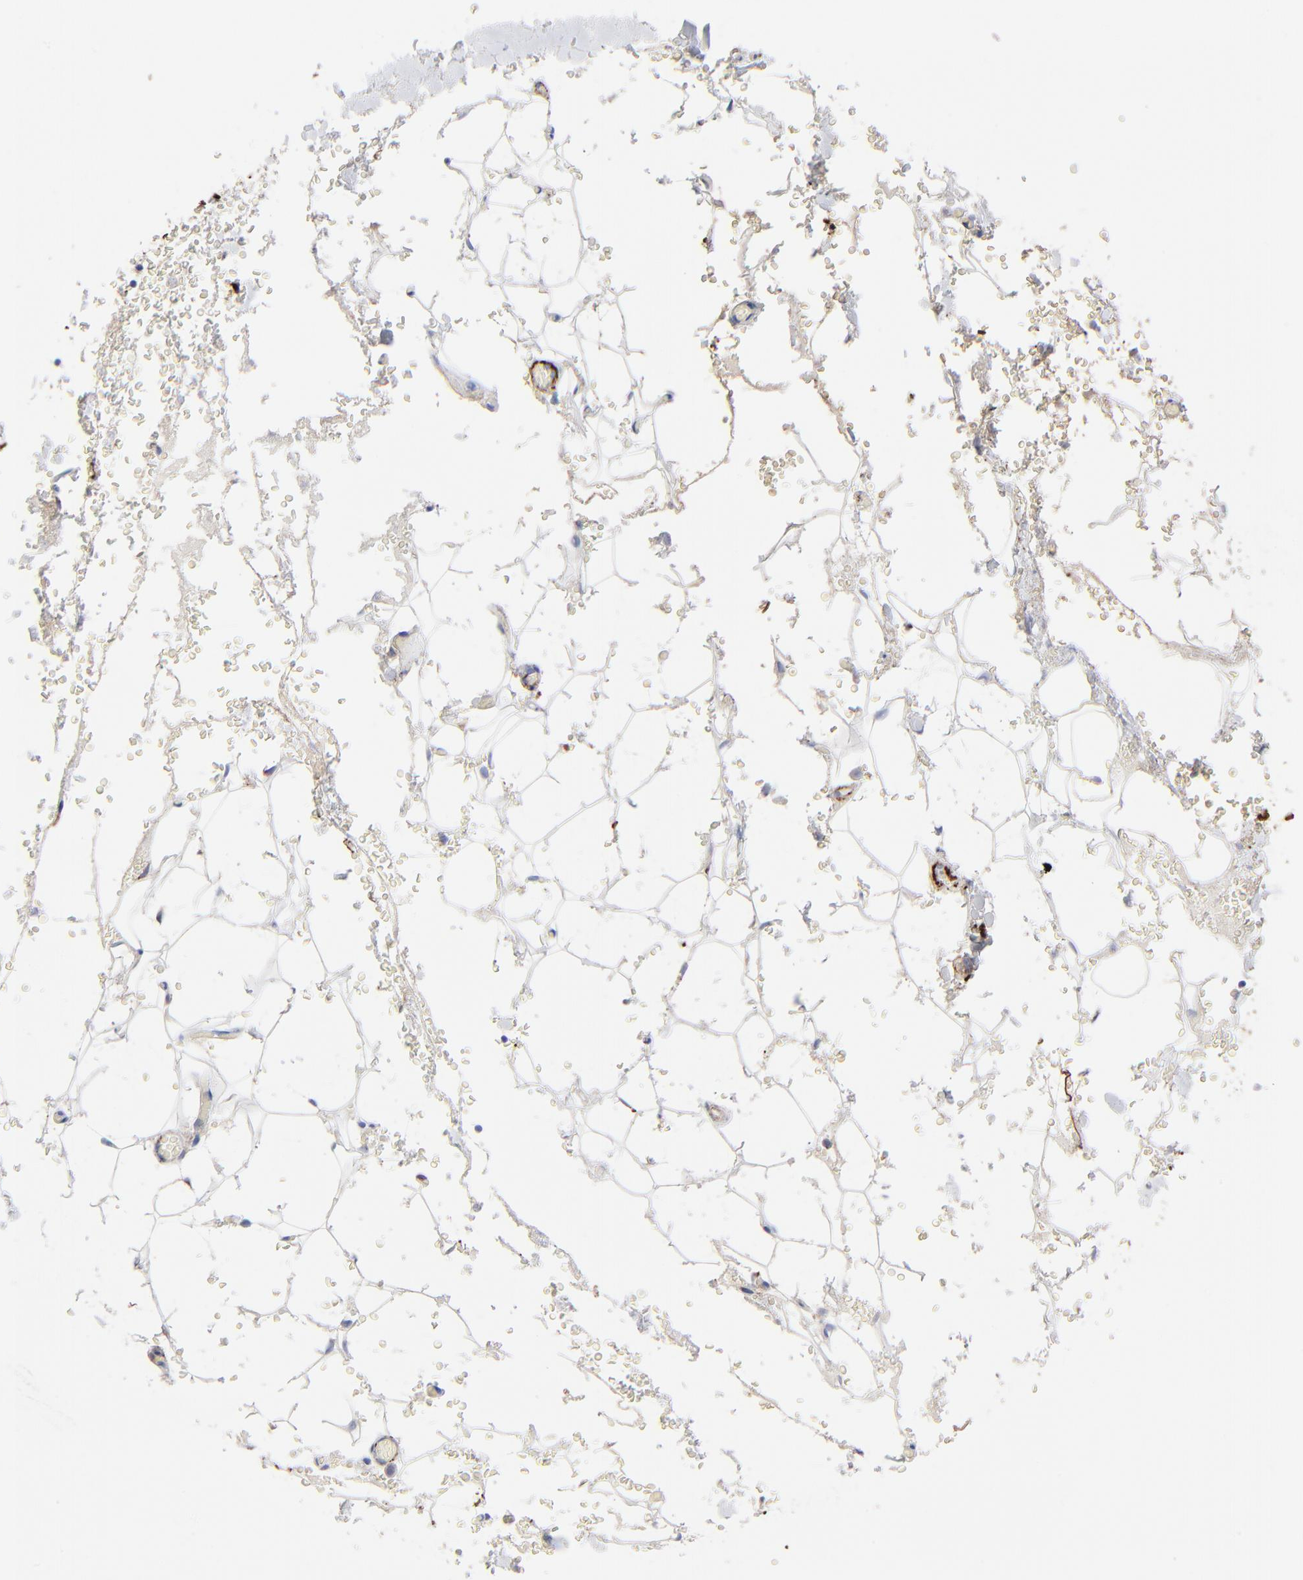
{"staining": {"intensity": "negative", "quantity": "none", "location": "none"}, "tissue": "adipose tissue", "cell_type": "Adipocytes", "image_type": "normal", "snomed": [{"axis": "morphology", "description": "Normal tissue, NOS"}, {"axis": "morphology", "description": "Inflammation, NOS"}, {"axis": "topography", "description": "Breast"}], "caption": "DAB (3,3'-diaminobenzidine) immunohistochemical staining of normal adipose tissue displays no significant staining in adipocytes.", "gene": "FBLN2", "patient": {"sex": "female", "age": 65}}